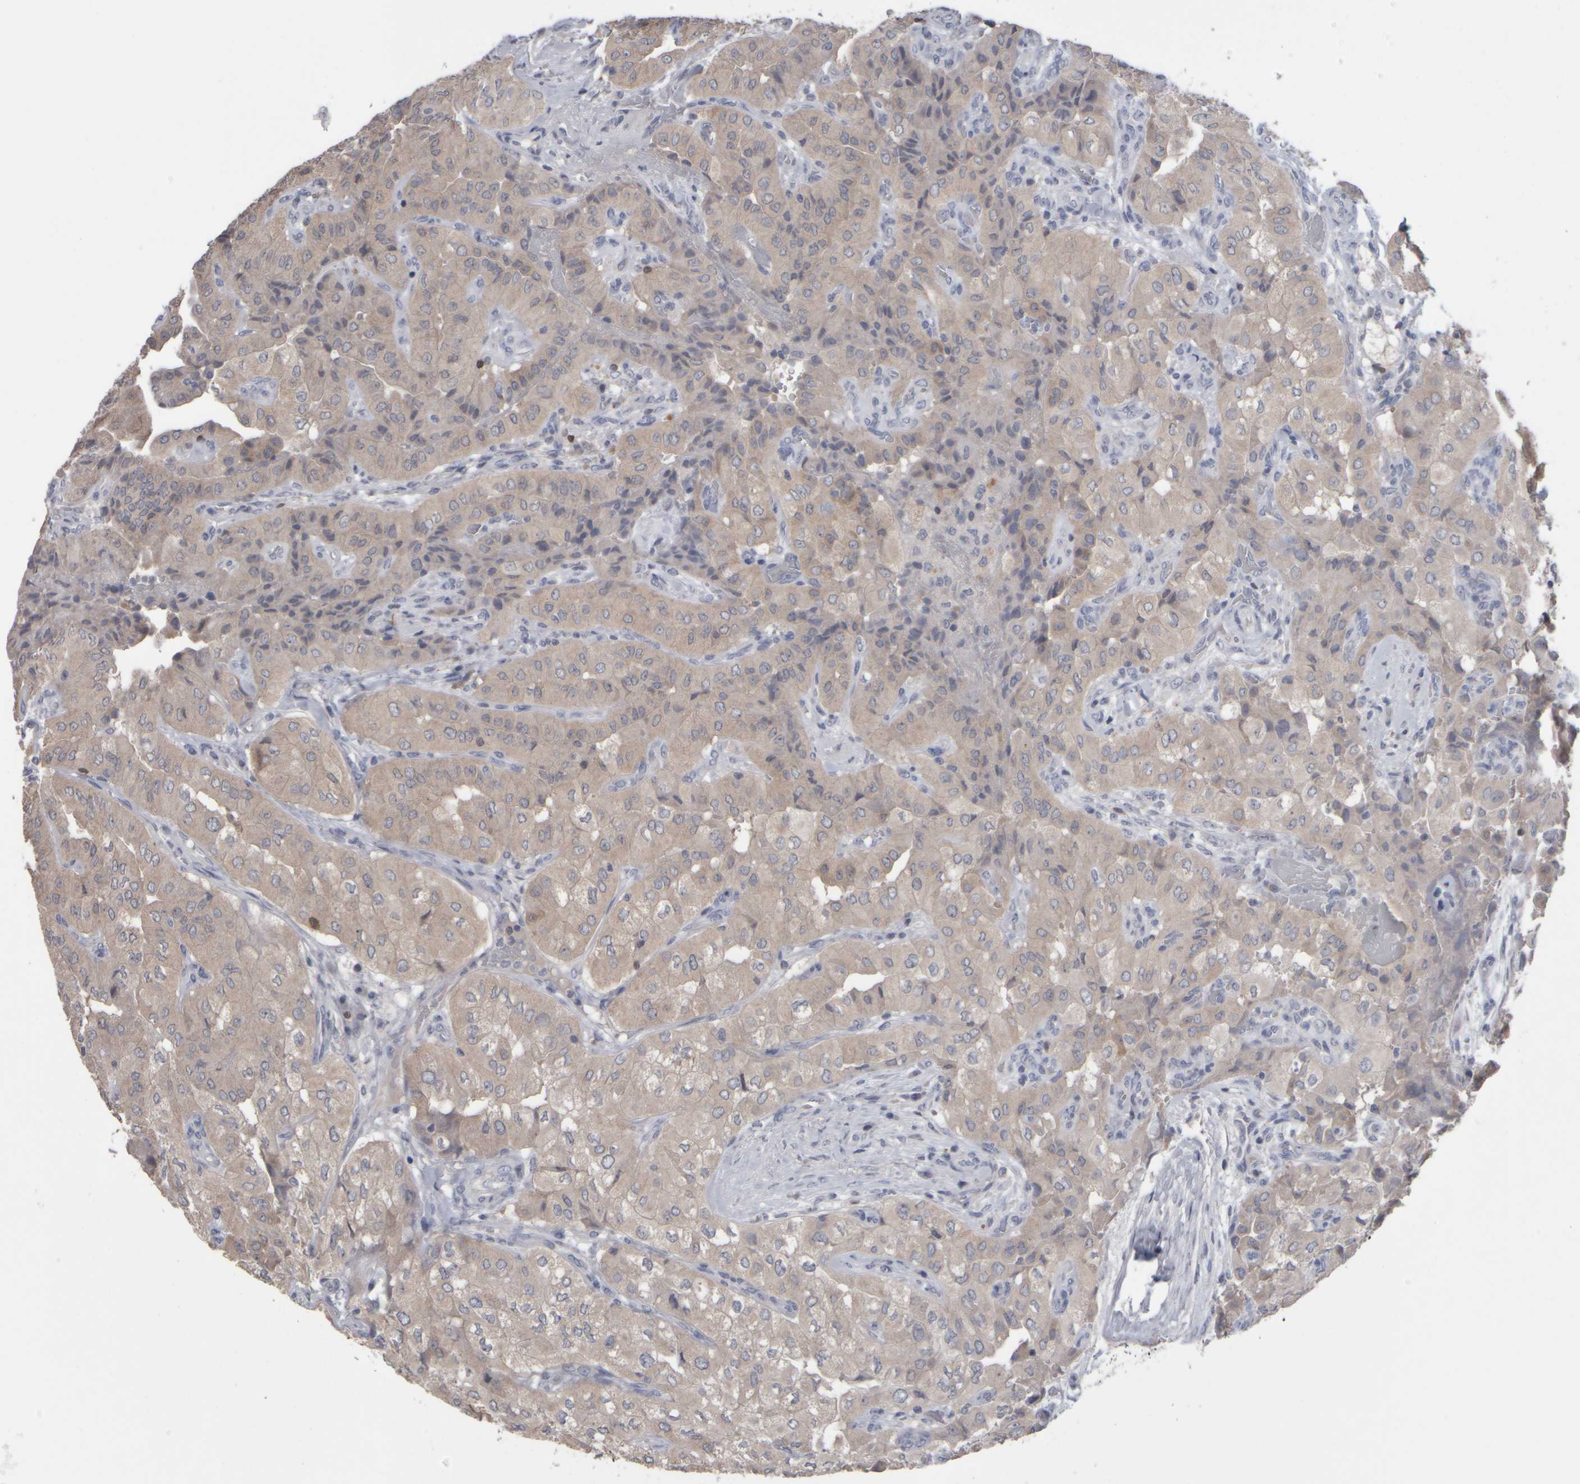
{"staining": {"intensity": "weak", "quantity": "25%-75%", "location": "cytoplasmic/membranous"}, "tissue": "thyroid cancer", "cell_type": "Tumor cells", "image_type": "cancer", "snomed": [{"axis": "morphology", "description": "Papillary adenocarcinoma, NOS"}, {"axis": "topography", "description": "Thyroid gland"}], "caption": "Human thyroid papillary adenocarcinoma stained for a protein (brown) reveals weak cytoplasmic/membranous positive expression in approximately 25%-75% of tumor cells.", "gene": "EPHX2", "patient": {"sex": "female", "age": 59}}